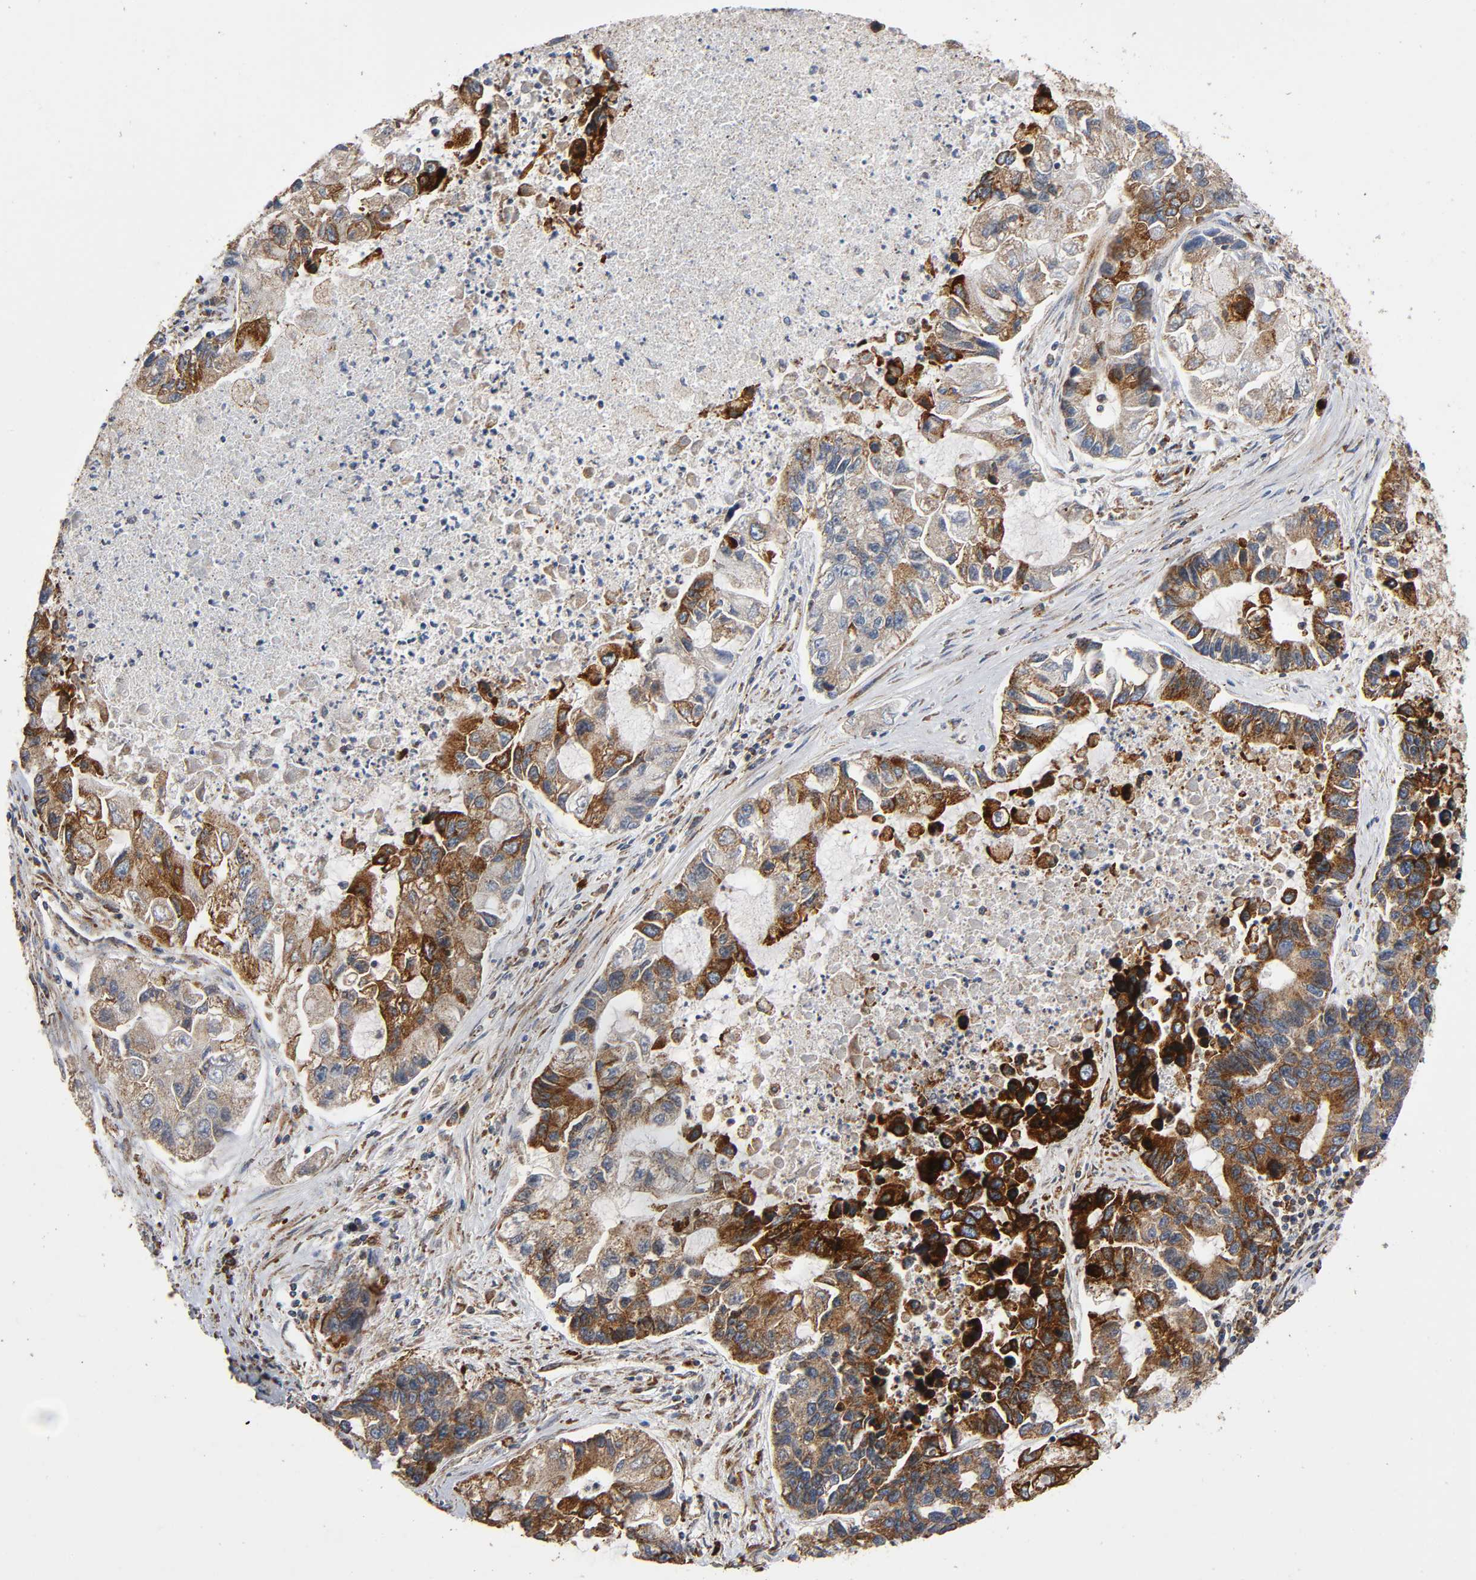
{"staining": {"intensity": "moderate", "quantity": "25%-75%", "location": "cytoplasmic/membranous"}, "tissue": "lung cancer", "cell_type": "Tumor cells", "image_type": "cancer", "snomed": [{"axis": "morphology", "description": "Adenocarcinoma, NOS"}, {"axis": "topography", "description": "Lung"}], "caption": "IHC histopathology image of human lung cancer stained for a protein (brown), which exhibits medium levels of moderate cytoplasmic/membranous staining in approximately 25%-75% of tumor cells.", "gene": "MAP3K1", "patient": {"sex": "female", "age": 51}}